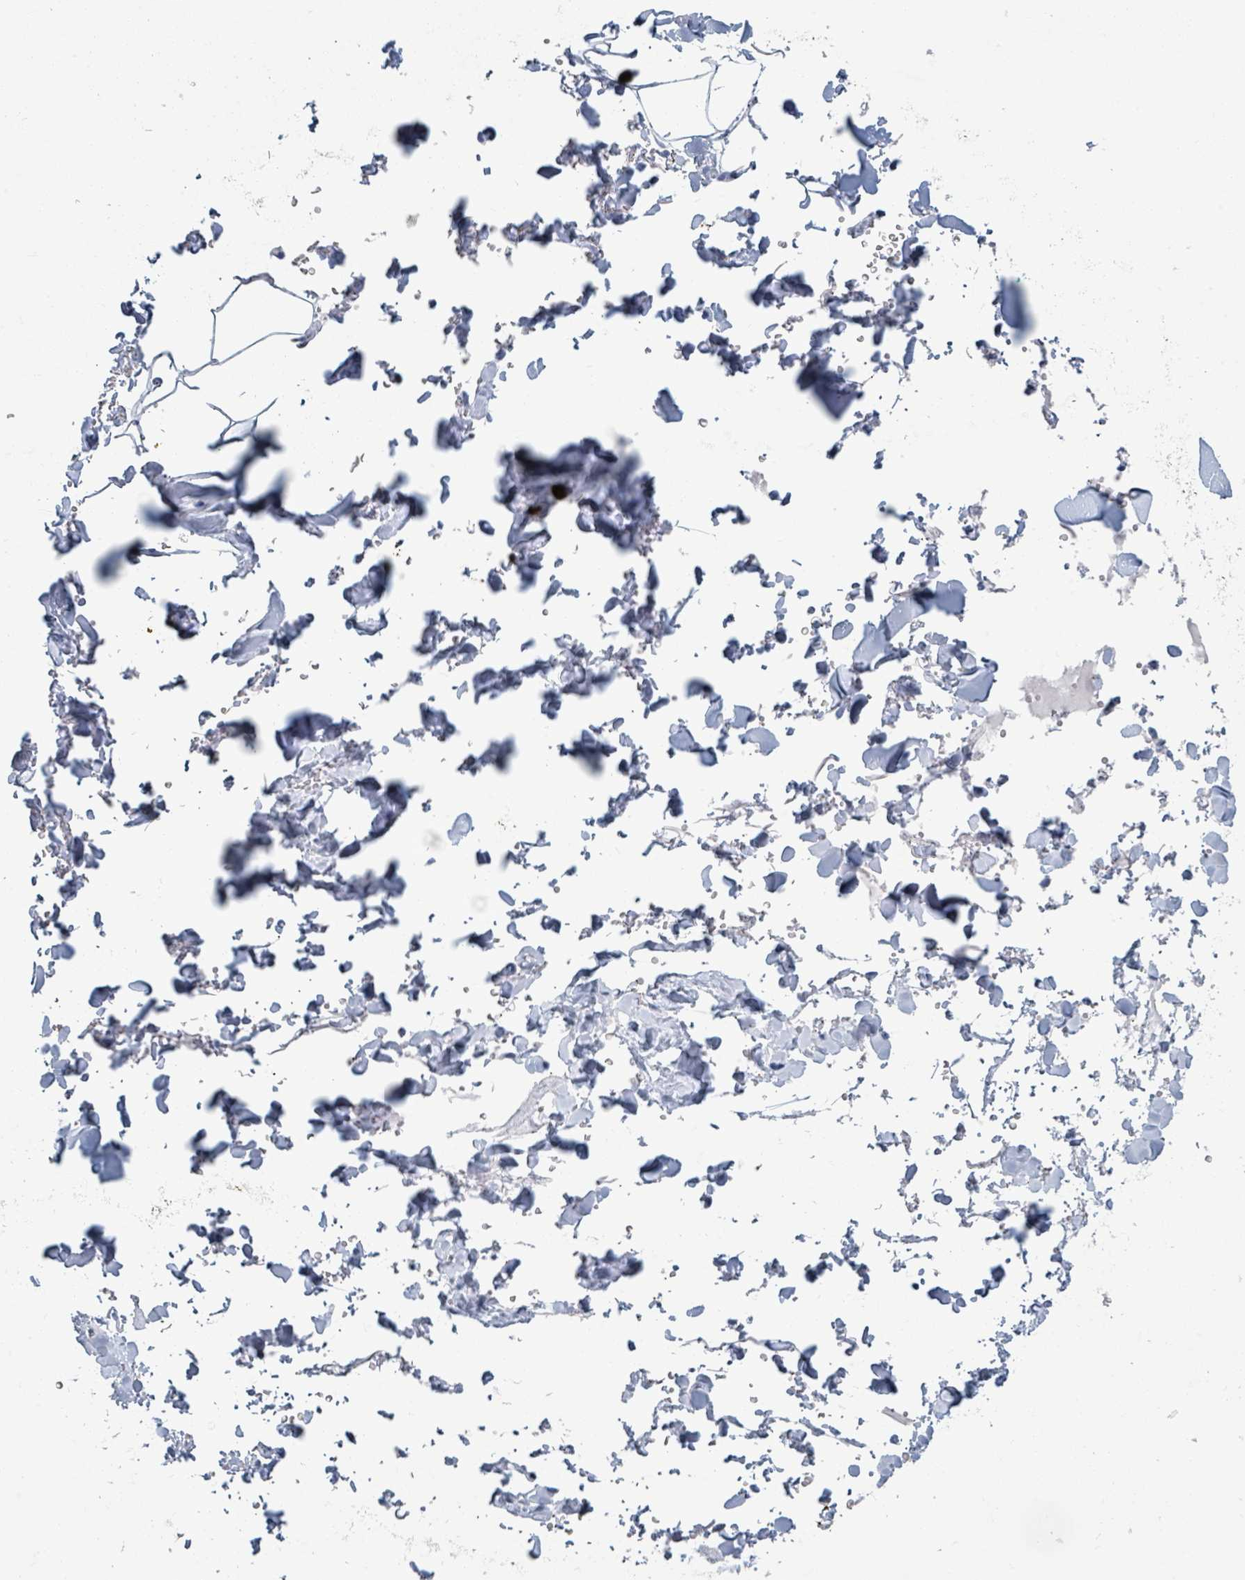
{"staining": {"intensity": "negative", "quantity": "none", "location": "none"}, "tissue": "adipose tissue", "cell_type": "Adipocytes", "image_type": "normal", "snomed": [{"axis": "morphology", "description": "Normal tissue, NOS"}, {"axis": "topography", "description": "Rectum"}, {"axis": "topography", "description": "Peripheral nerve tissue"}], "caption": "A high-resolution photomicrograph shows immunohistochemistry staining of unremarkable adipose tissue, which shows no significant staining in adipocytes. The staining is performed using DAB (3,3'-diaminobenzidine) brown chromogen with nuclei counter-stained in using hematoxylin.", "gene": "VPS13D", "patient": {"sex": "female", "age": 69}}